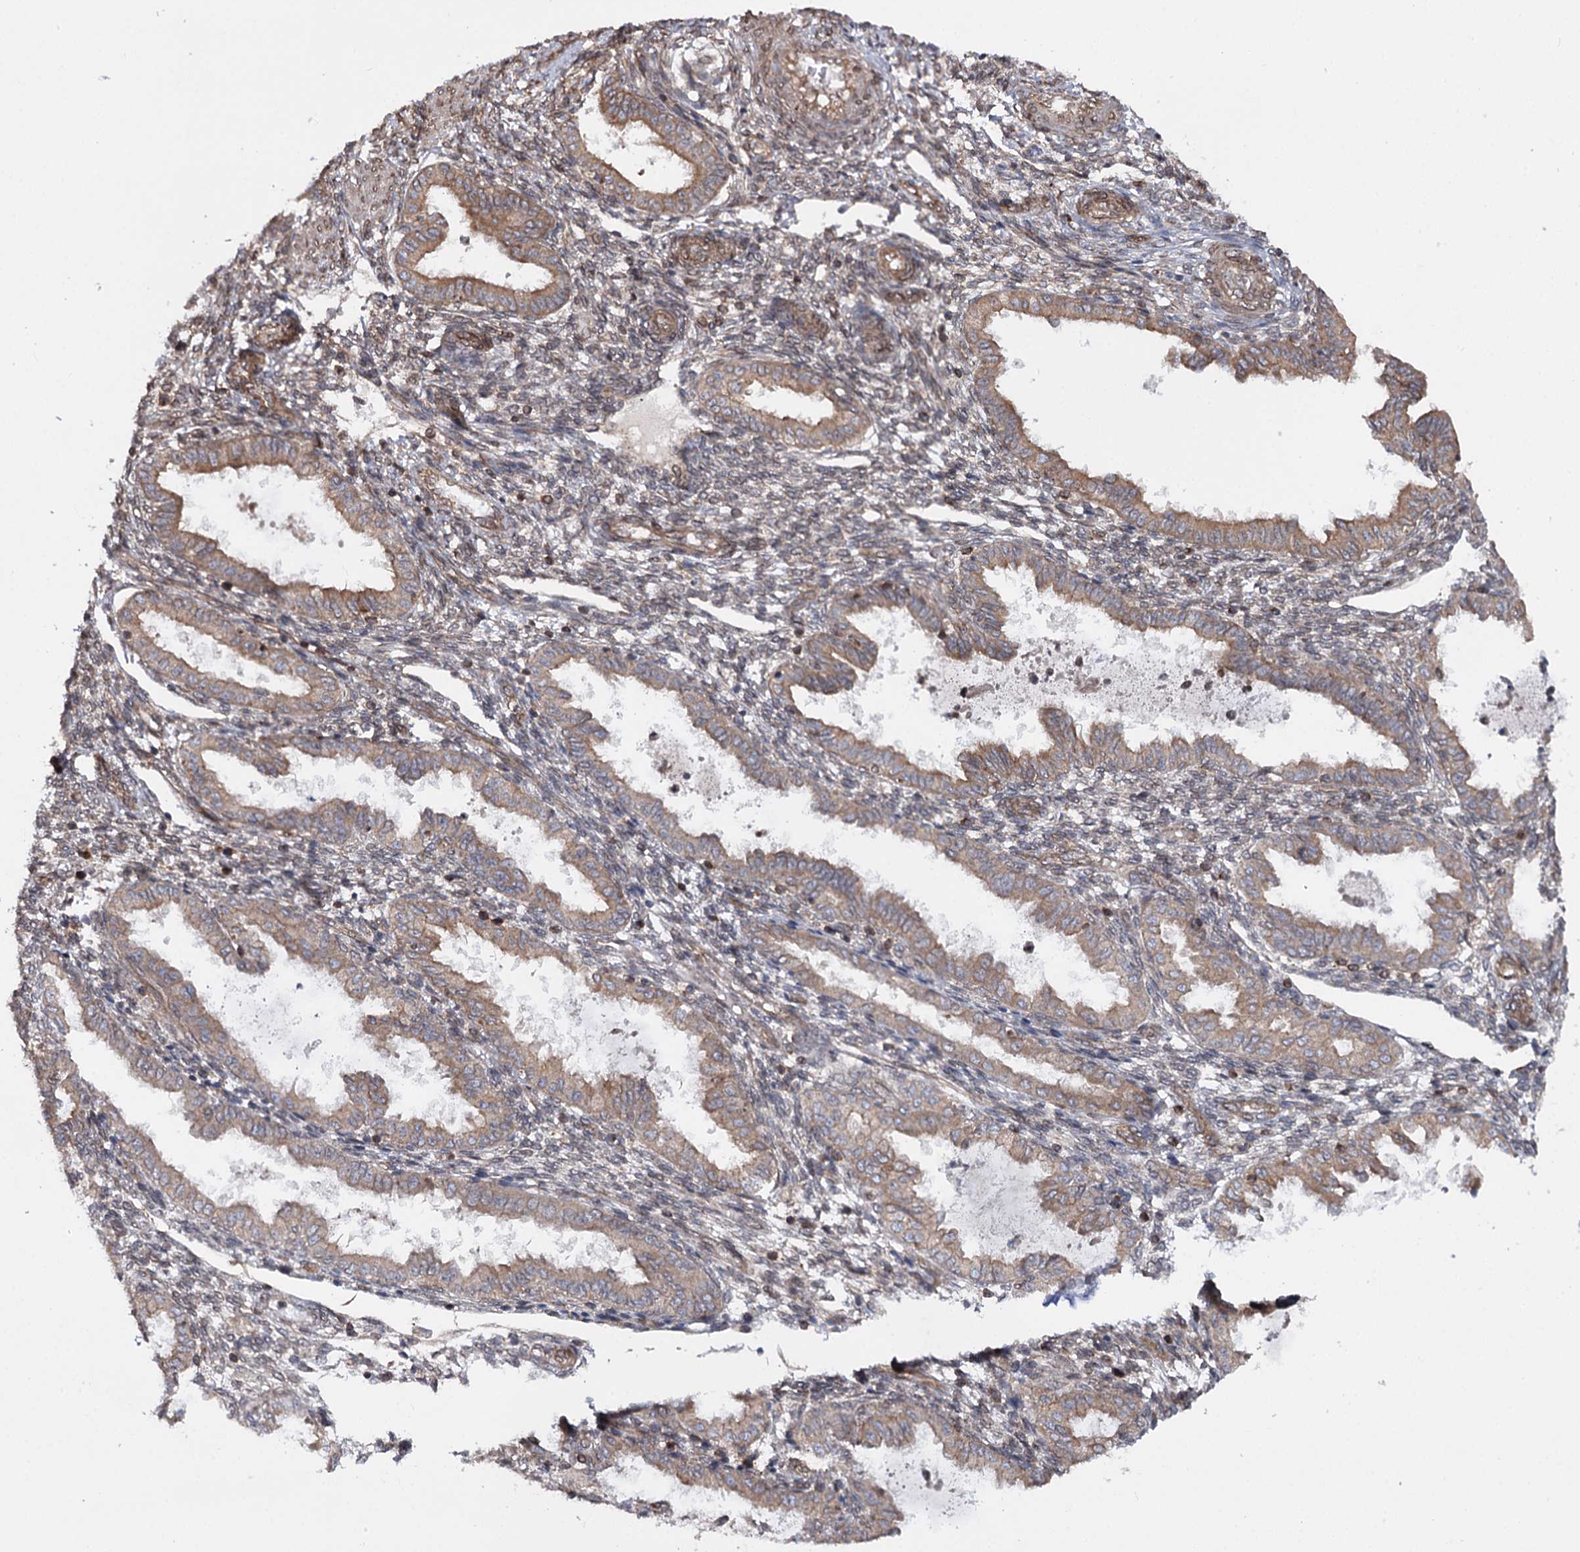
{"staining": {"intensity": "negative", "quantity": "none", "location": "none"}, "tissue": "endometrium", "cell_type": "Cells in endometrial stroma", "image_type": "normal", "snomed": [{"axis": "morphology", "description": "Normal tissue, NOS"}, {"axis": "topography", "description": "Endometrium"}], "caption": "Human endometrium stained for a protein using IHC demonstrates no positivity in cells in endometrial stroma.", "gene": "FGFR1OP2", "patient": {"sex": "female", "age": 33}}